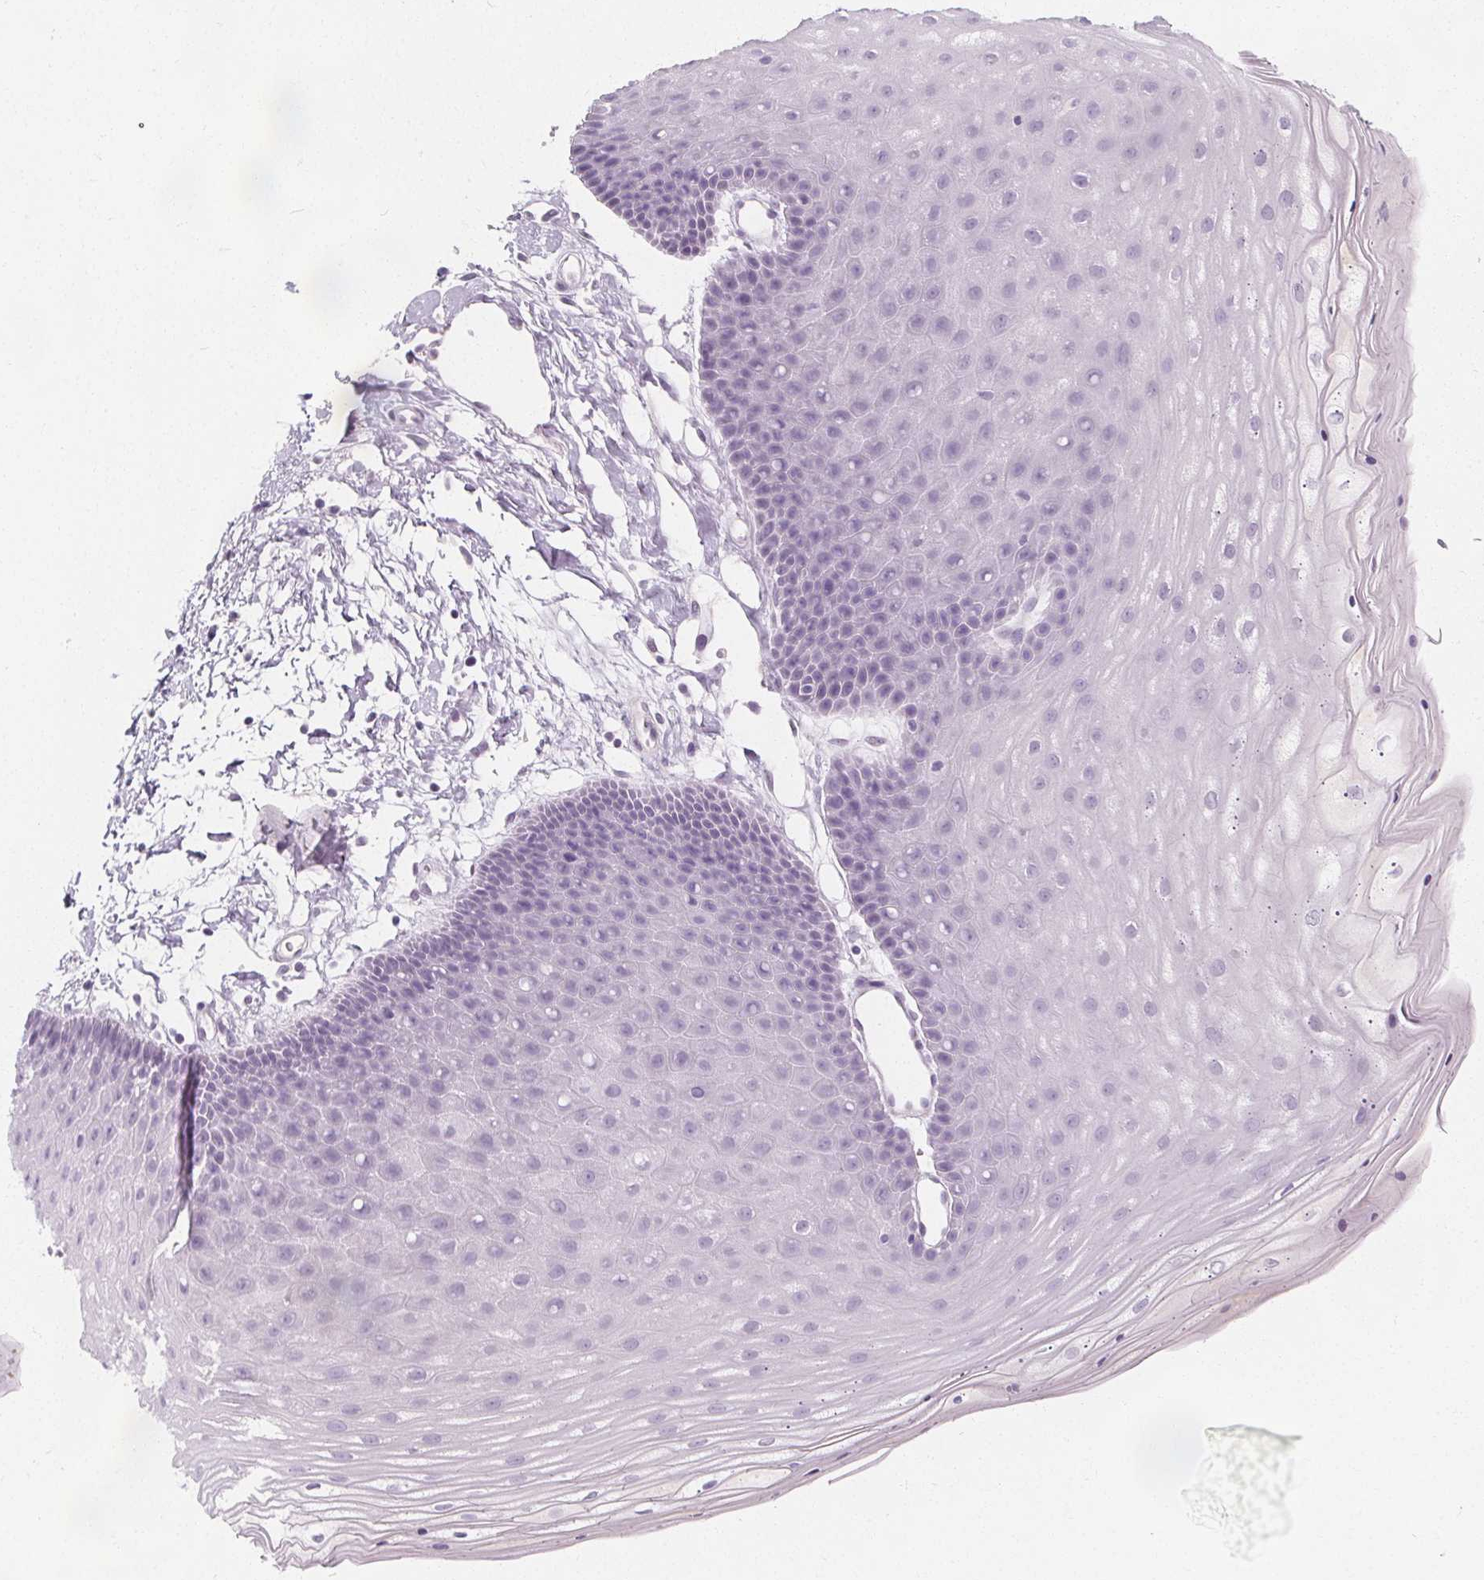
{"staining": {"intensity": "negative", "quantity": "none", "location": "none"}, "tissue": "skin", "cell_type": "Epidermal cells", "image_type": "normal", "snomed": [{"axis": "morphology", "description": "Normal tissue, NOS"}, {"axis": "topography", "description": "Anal"}], "caption": "Protein analysis of benign skin displays no significant positivity in epidermal cells. Brightfield microscopy of immunohistochemistry (IHC) stained with DAB (brown) and hematoxylin (blue), captured at high magnification.", "gene": "UGP2", "patient": {"sex": "male", "age": 53}}